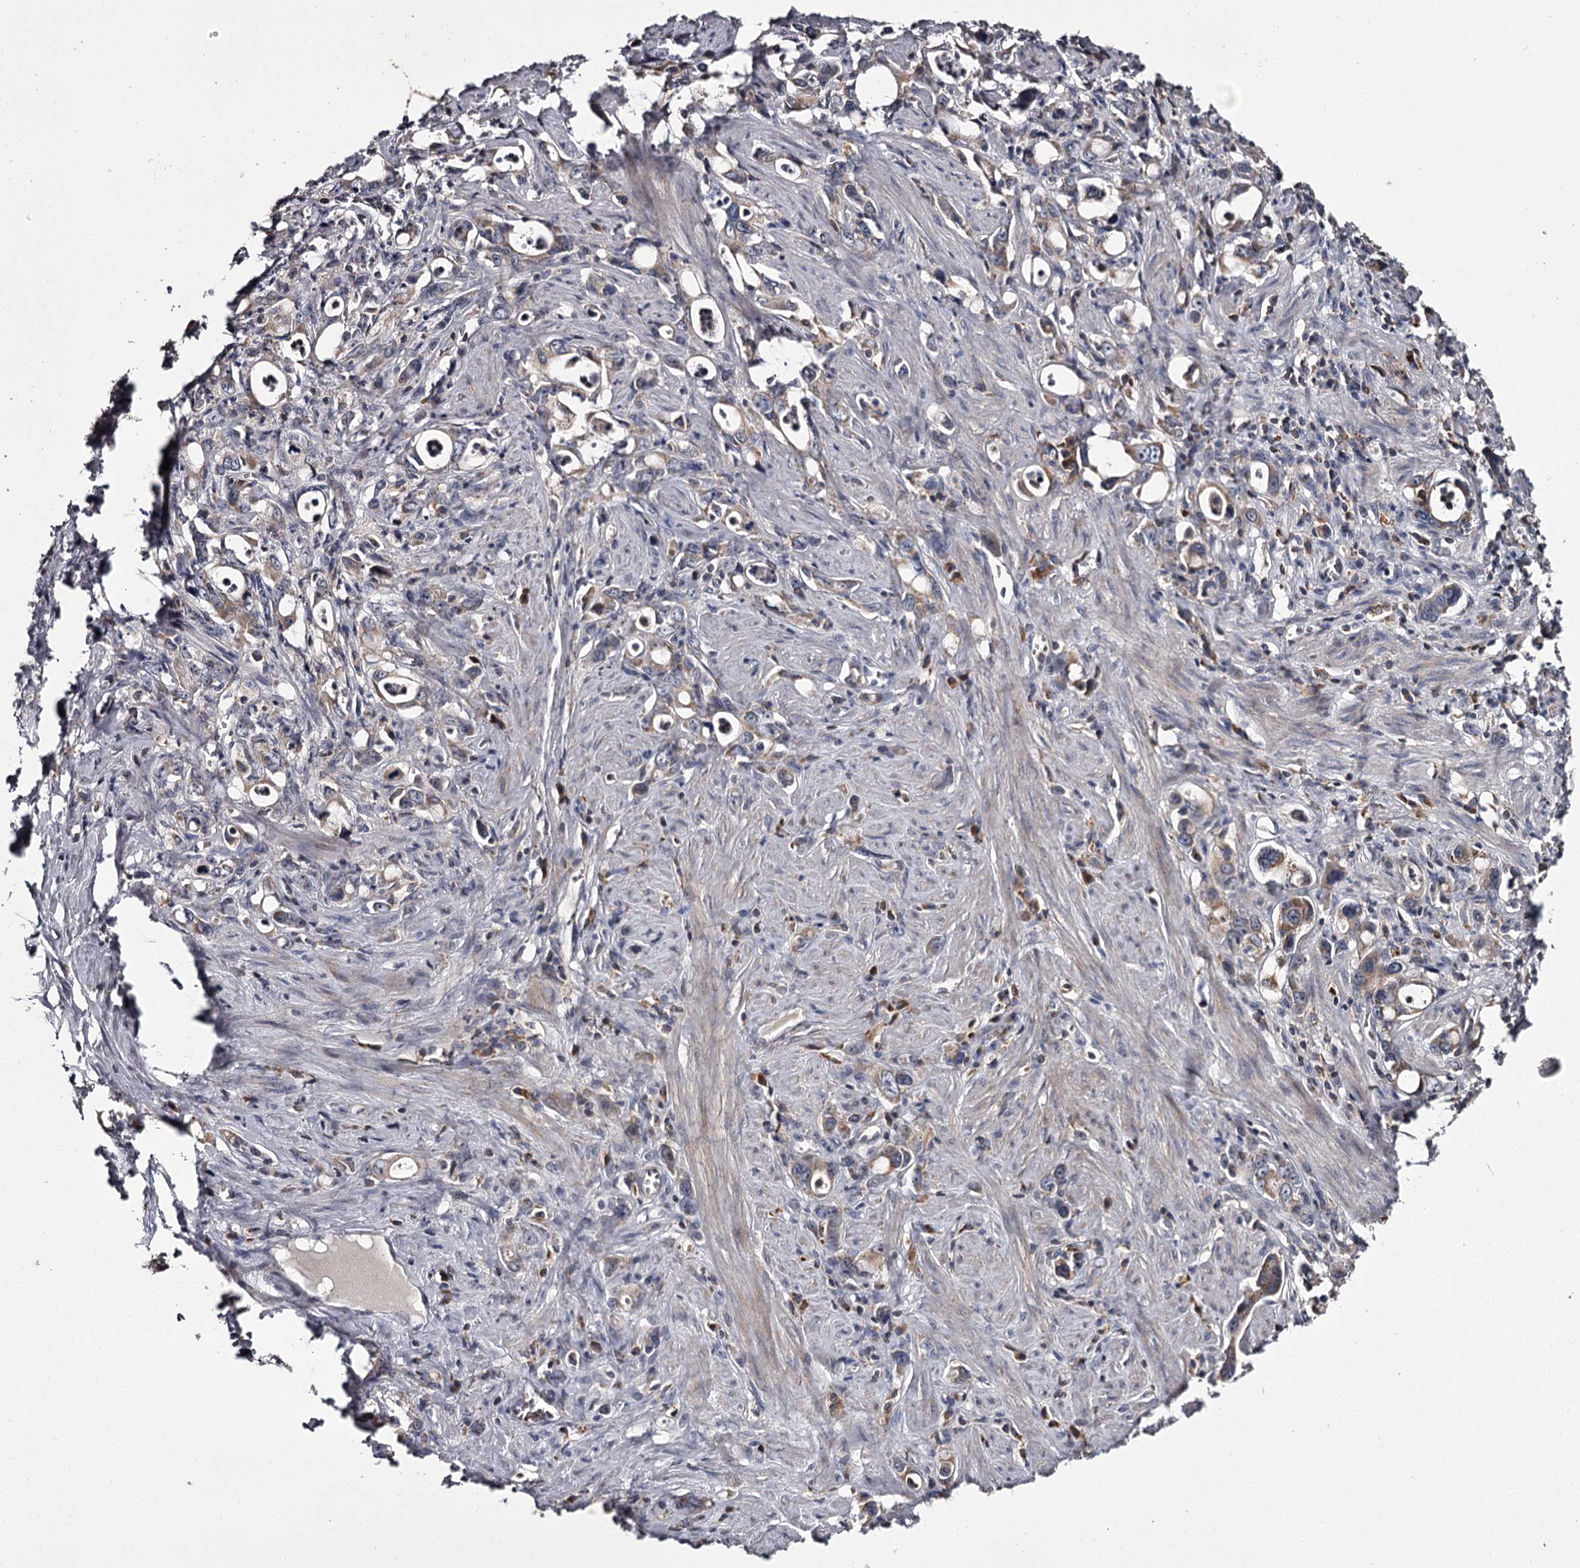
{"staining": {"intensity": "weak", "quantity": "<25%", "location": "cytoplasmic/membranous"}, "tissue": "stomach cancer", "cell_type": "Tumor cells", "image_type": "cancer", "snomed": [{"axis": "morphology", "description": "Adenocarcinoma, NOS"}, {"axis": "topography", "description": "Stomach, lower"}], "caption": "Stomach cancer (adenocarcinoma) was stained to show a protein in brown. There is no significant positivity in tumor cells.", "gene": "RASSF6", "patient": {"sex": "female", "age": 43}}